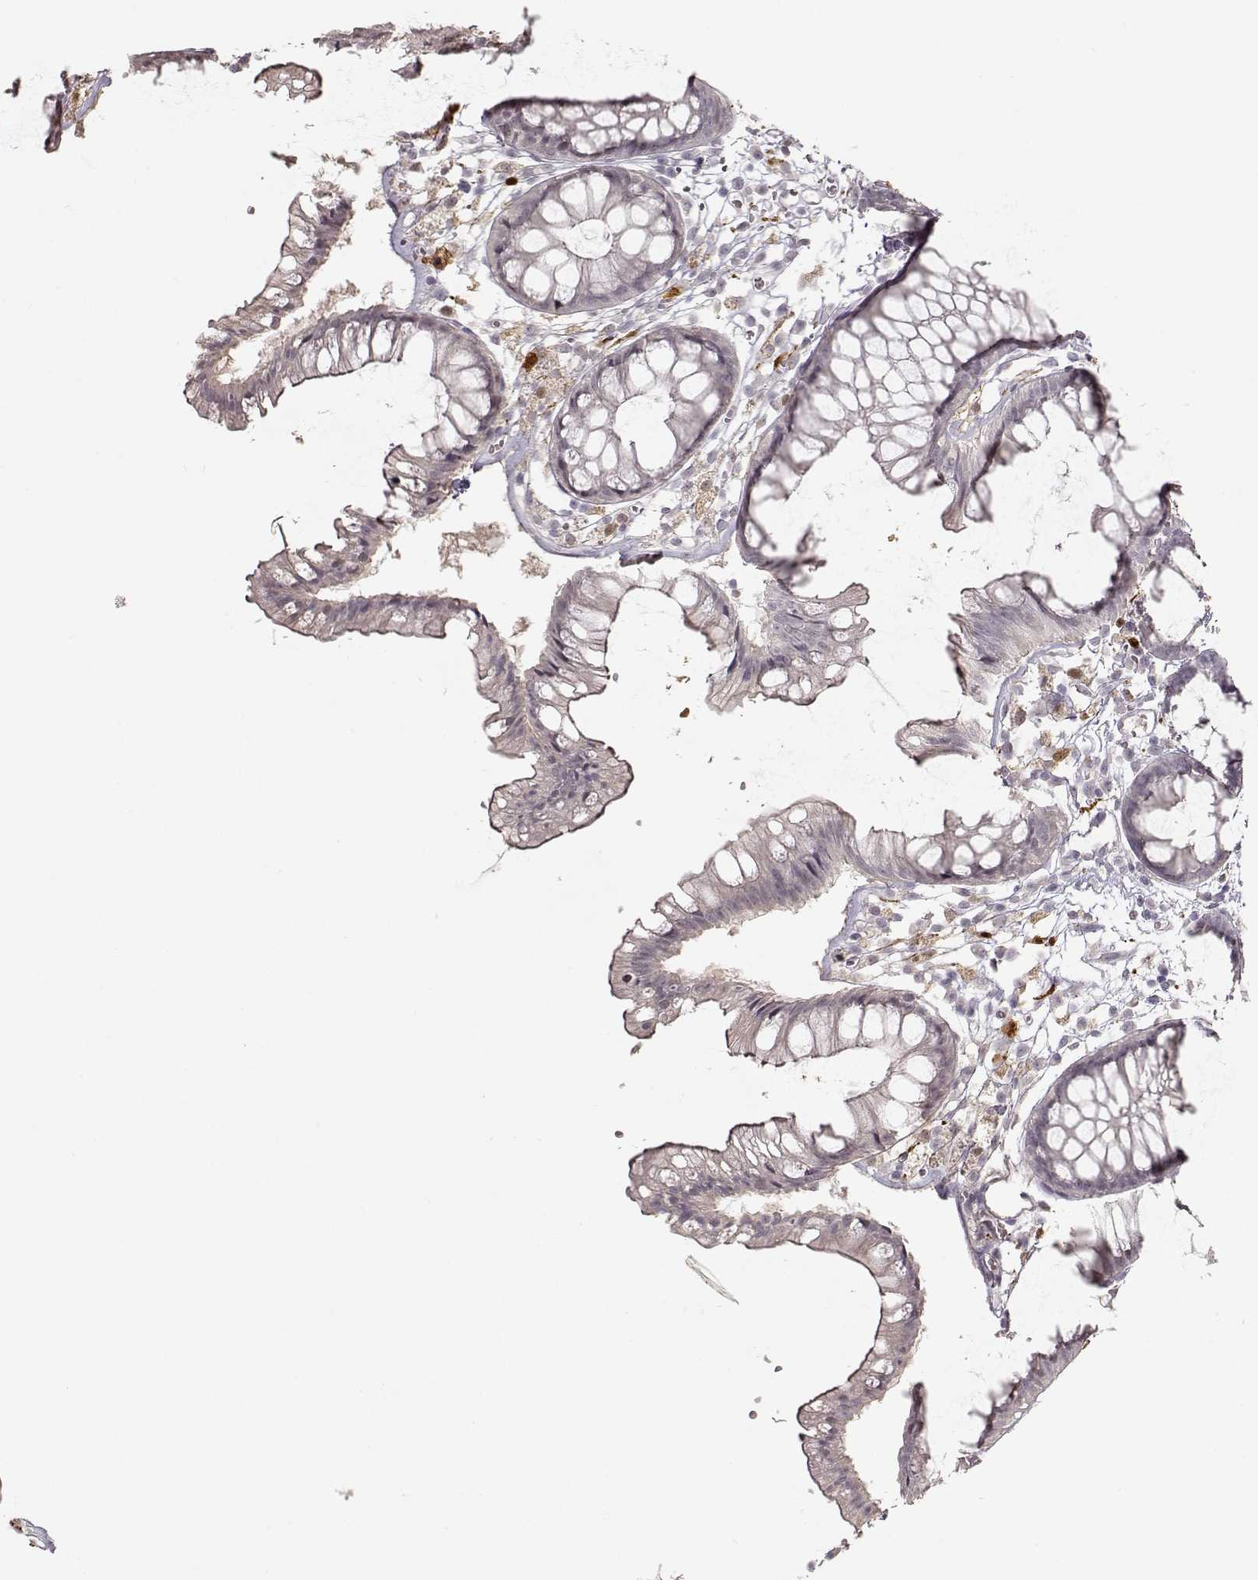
{"staining": {"intensity": "negative", "quantity": "none", "location": "none"}, "tissue": "colon", "cell_type": "Endothelial cells", "image_type": "normal", "snomed": [{"axis": "morphology", "description": "Normal tissue, NOS"}, {"axis": "morphology", "description": "Adenocarcinoma, NOS"}, {"axis": "topography", "description": "Colon"}], "caption": "The immunohistochemistry (IHC) image has no significant positivity in endothelial cells of colon.", "gene": "S100B", "patient": {"sex": "male", "age": 65}}